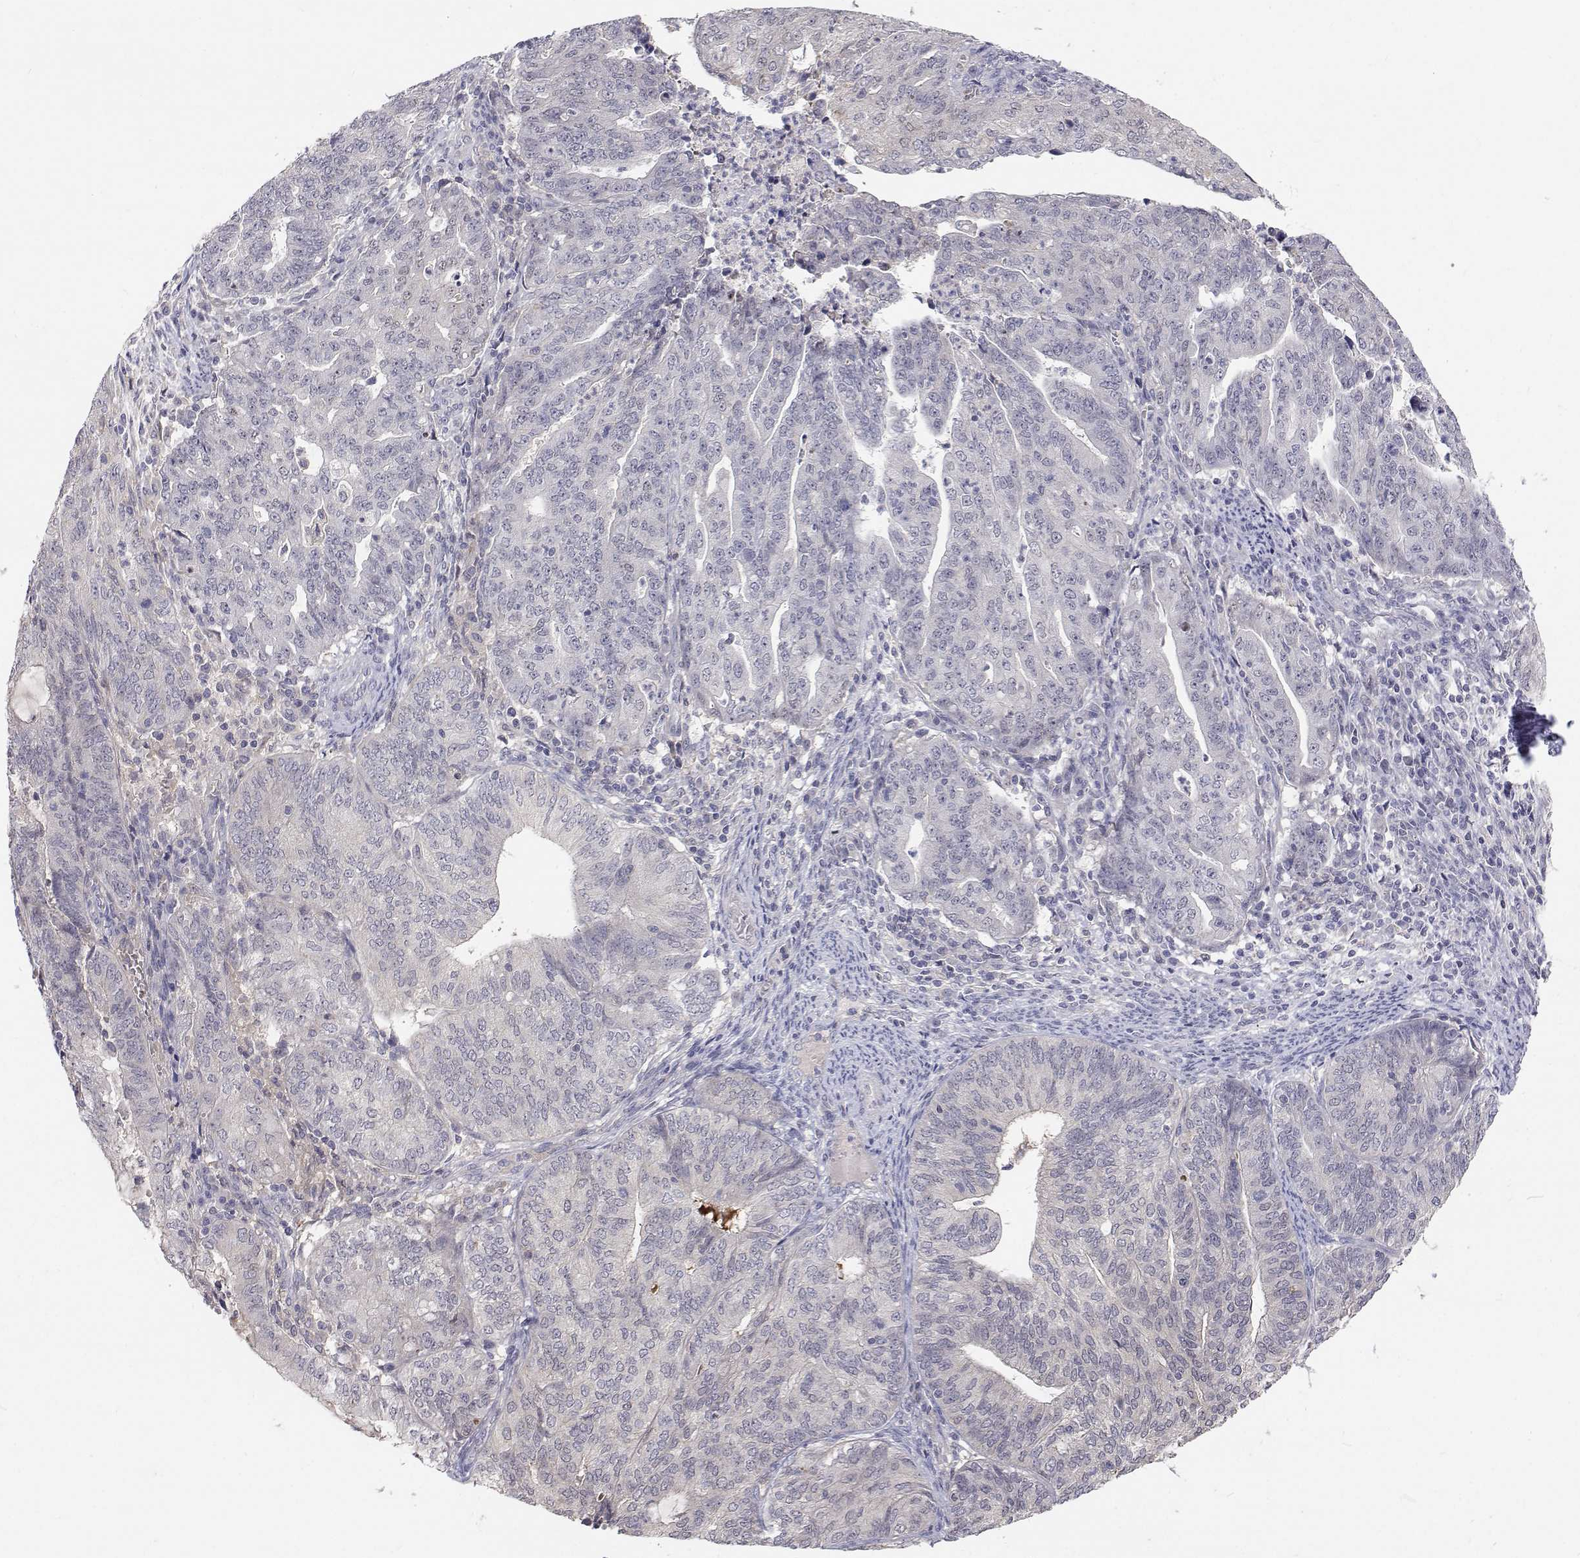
{"staining": {"intensity": "negative", "quantity": "none", "location": "none"}, "tissue": "endometrial cancer", "cell_type": "Tumor cells", "image_type": "cancer", "snomed": [{"axis": "morphology", "description": "Adenocarcinoma, NOS"}, {"axis": "topography", "description": "Endometrium"}], "caption": "A histopathology image of endometrial adenocarcinoma stained for a protein shows no brown staining in tumor cells.", "gene": "MYPN", "patient": {"sex": "female", "age": 82}}